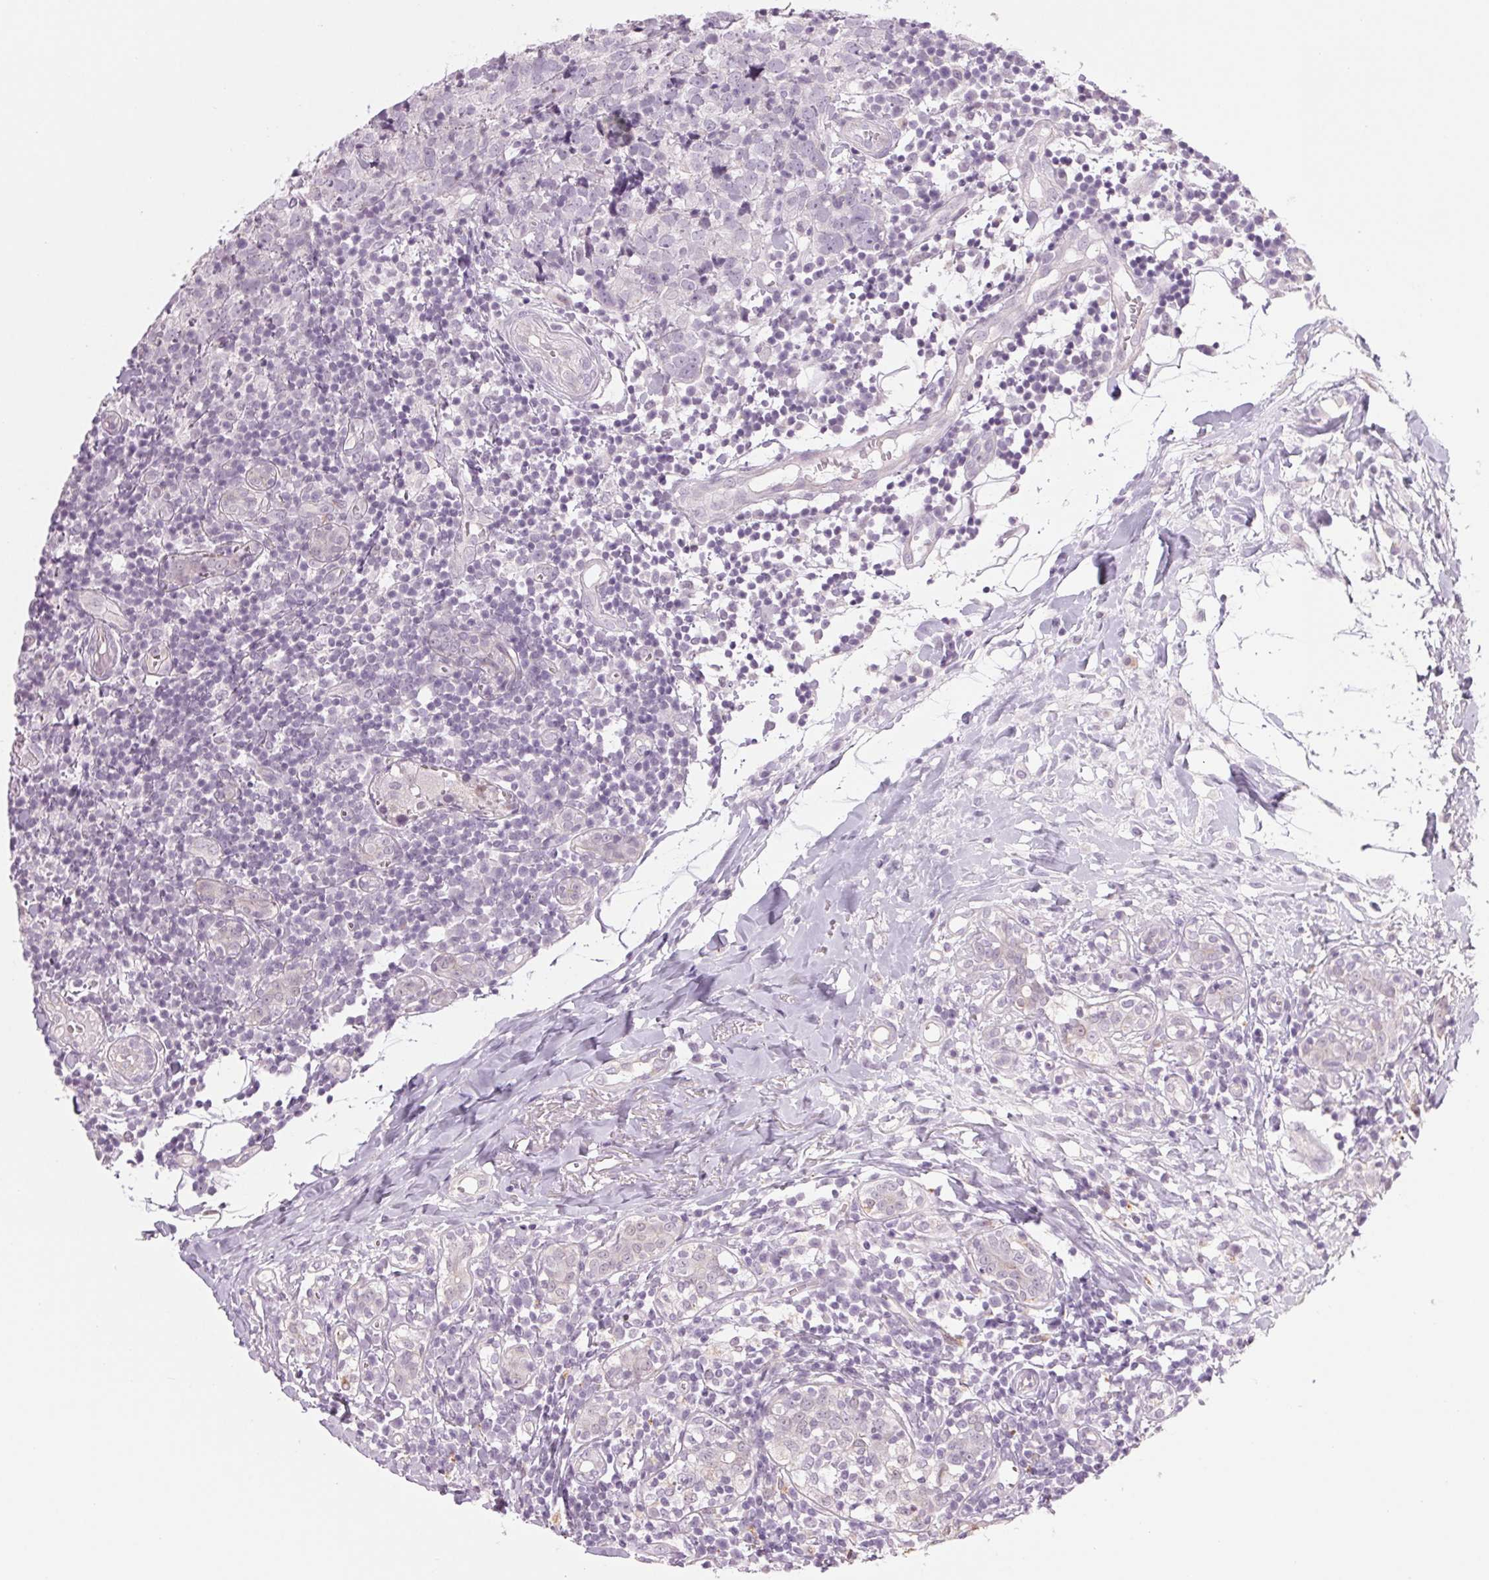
{"staining": {"intensity": "negative", "quantity": "none", "location": "none"}, "tissue": "breast cancer", "cell_type": "Tumor cells", "image_type": "cancer", "snomed": [{"axis": "morphology", "description": "Duct carcinoma"}, {"axis": "topography", "description": "Breast"}], "caption": "DAB (3,3'-diaminobenzidine) immunohistochemical staining of breast infiltrating ductal carcinoma reveals no significant positivity in tumor cells.", "gene": "MPO", "patient": {"sex": "female", "age": 30}}